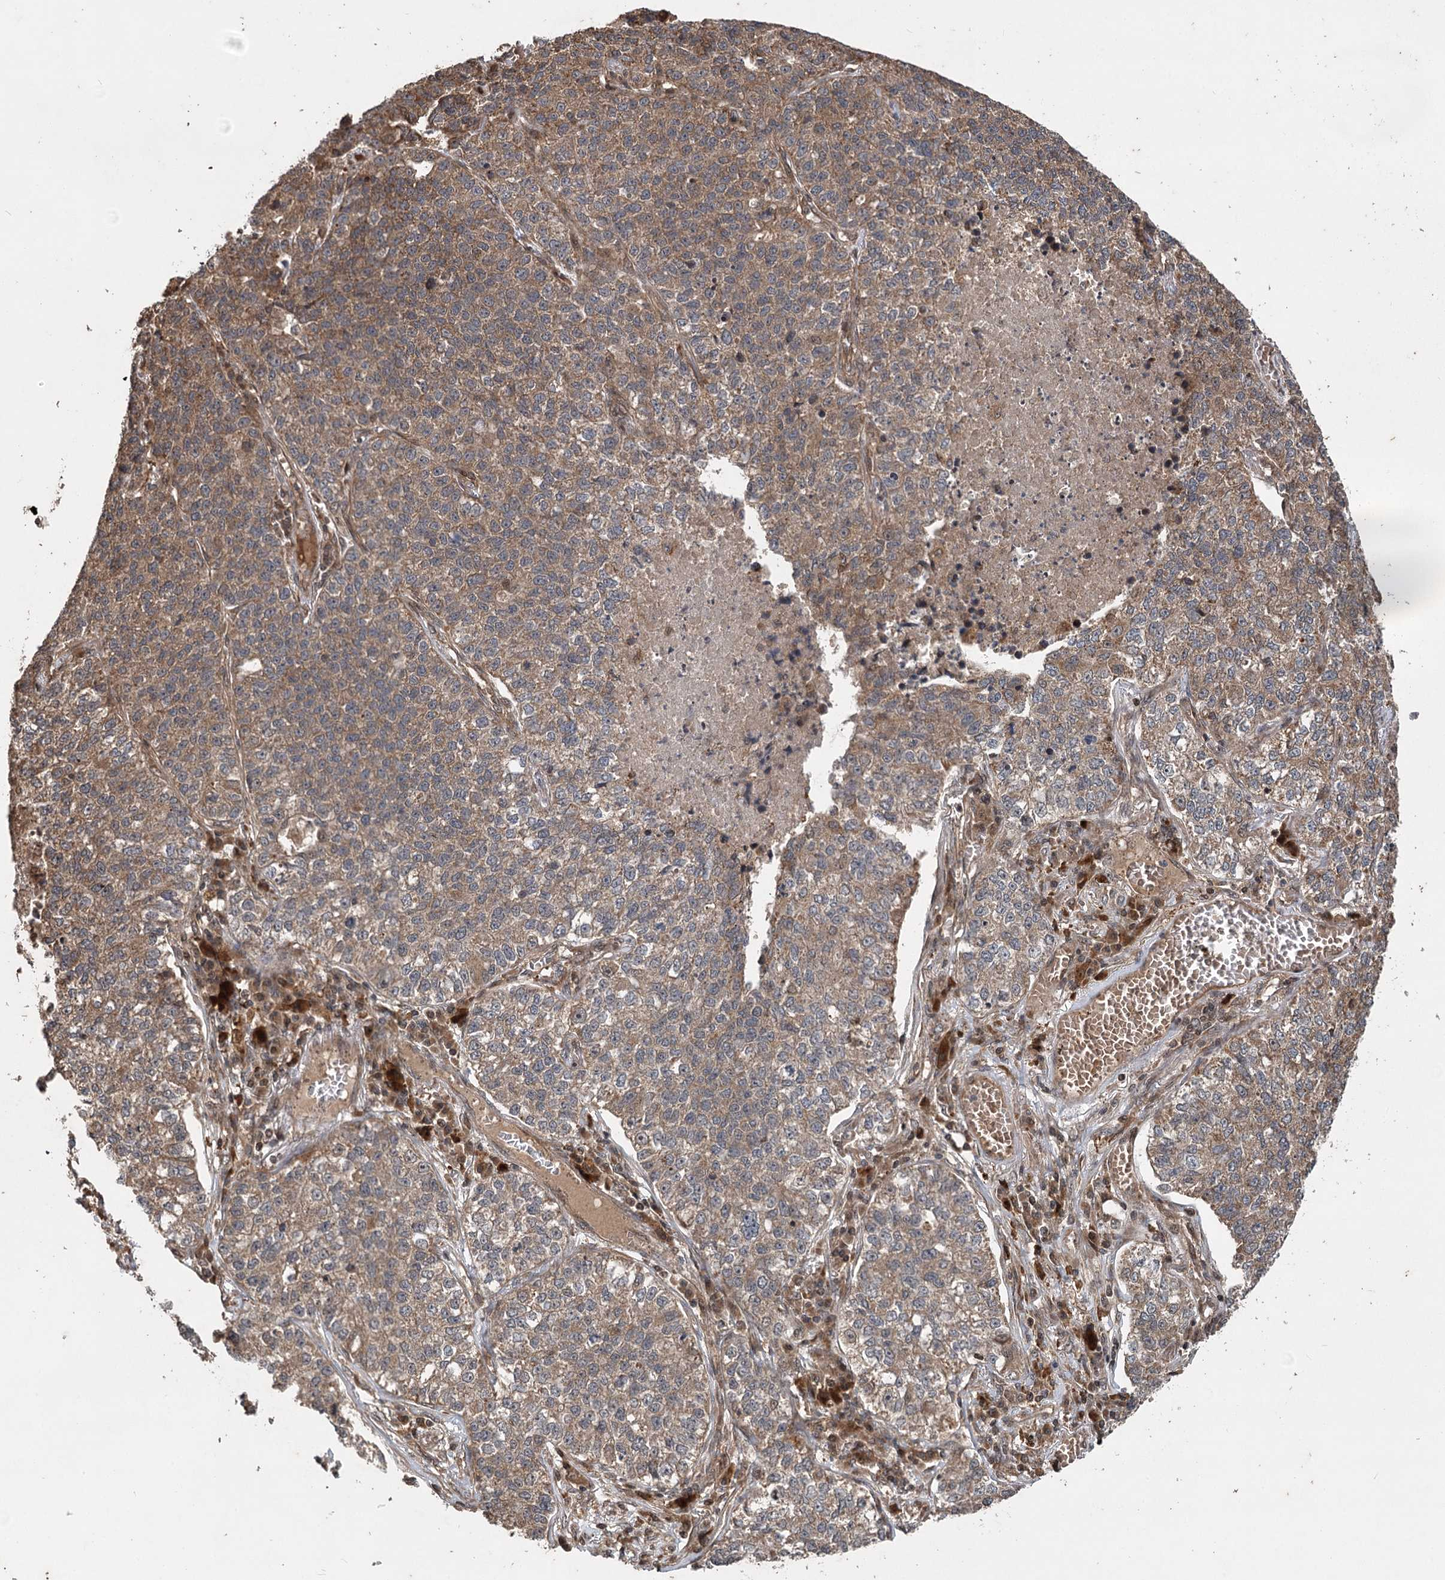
{"staining": {"intensity": "moderate", "quantity": ">75%", "location": "cytoplasmic/membranous"}, "tissue": "lung cancer", "cell_type": "Tumor cells", "image_type": "cancer", "snomed": [{"axis": "morphology", "description": "Adenocarcinoma, NOS"}, {"axis": "topography", "description": "Lung"}], "caption": "Lung adenocarcinoma stained with a brown dye exhibits moderate cytoplasmic/membranous positive positivity in about >75% of tumor cells.", "gene": "INSIG2", "patient": {"sex": "male", "age": 49}}